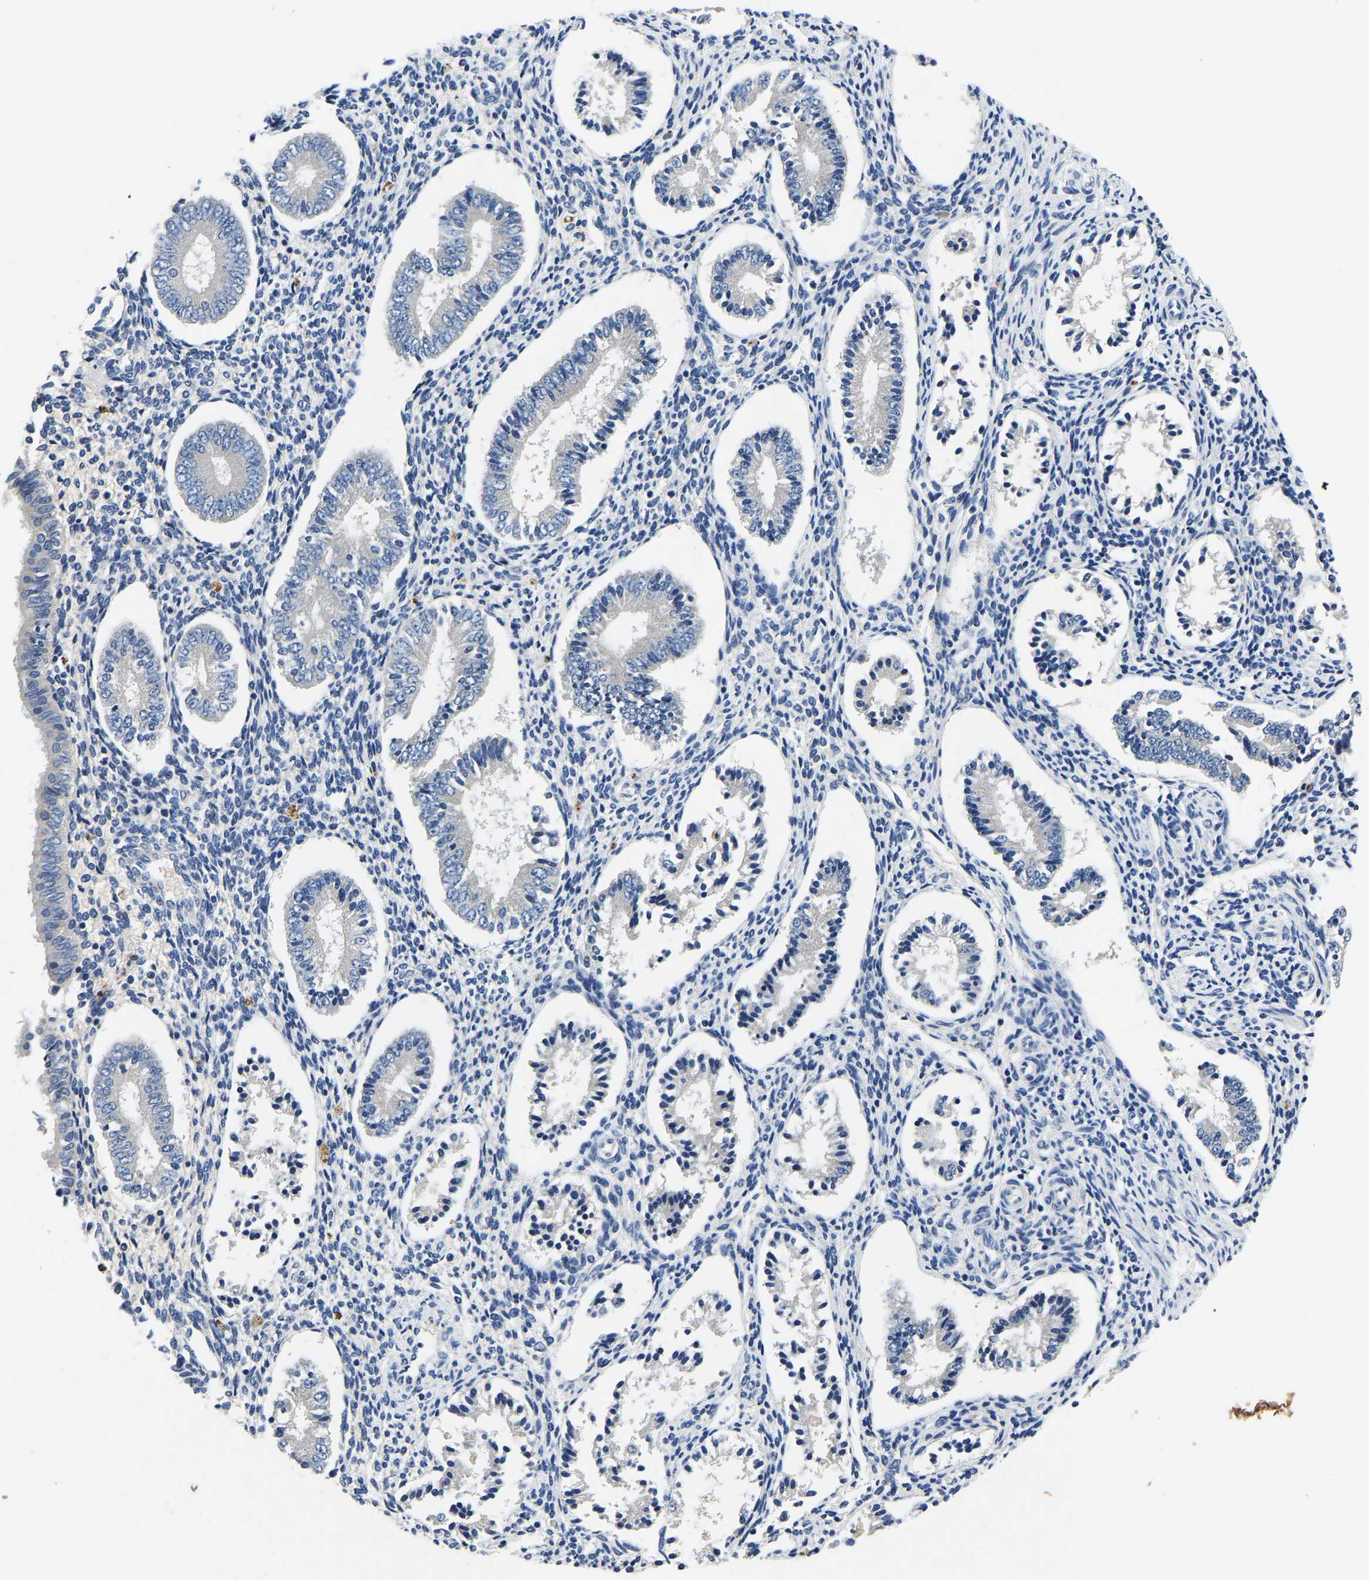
{"staining": {"intensity": "negative", "quantity": "none", "location": "none"}, "tissue": "endometrium", "cell_type": "Cells in endometrial stroma", "image_type": "normal", "snomed": [{"axis": "morphology", "description": "Normal tissue, NOS"}, {"axis": "topography", "description": "Endometrium"}], "caption": "IHC of unremarkable endometrium demonstrates no staining in cells in endometrial stroma. (DAB immunohistochemistry, high magnification).", "gene": "TOR1B", "patient": {"sex": "female", "age": 42}}